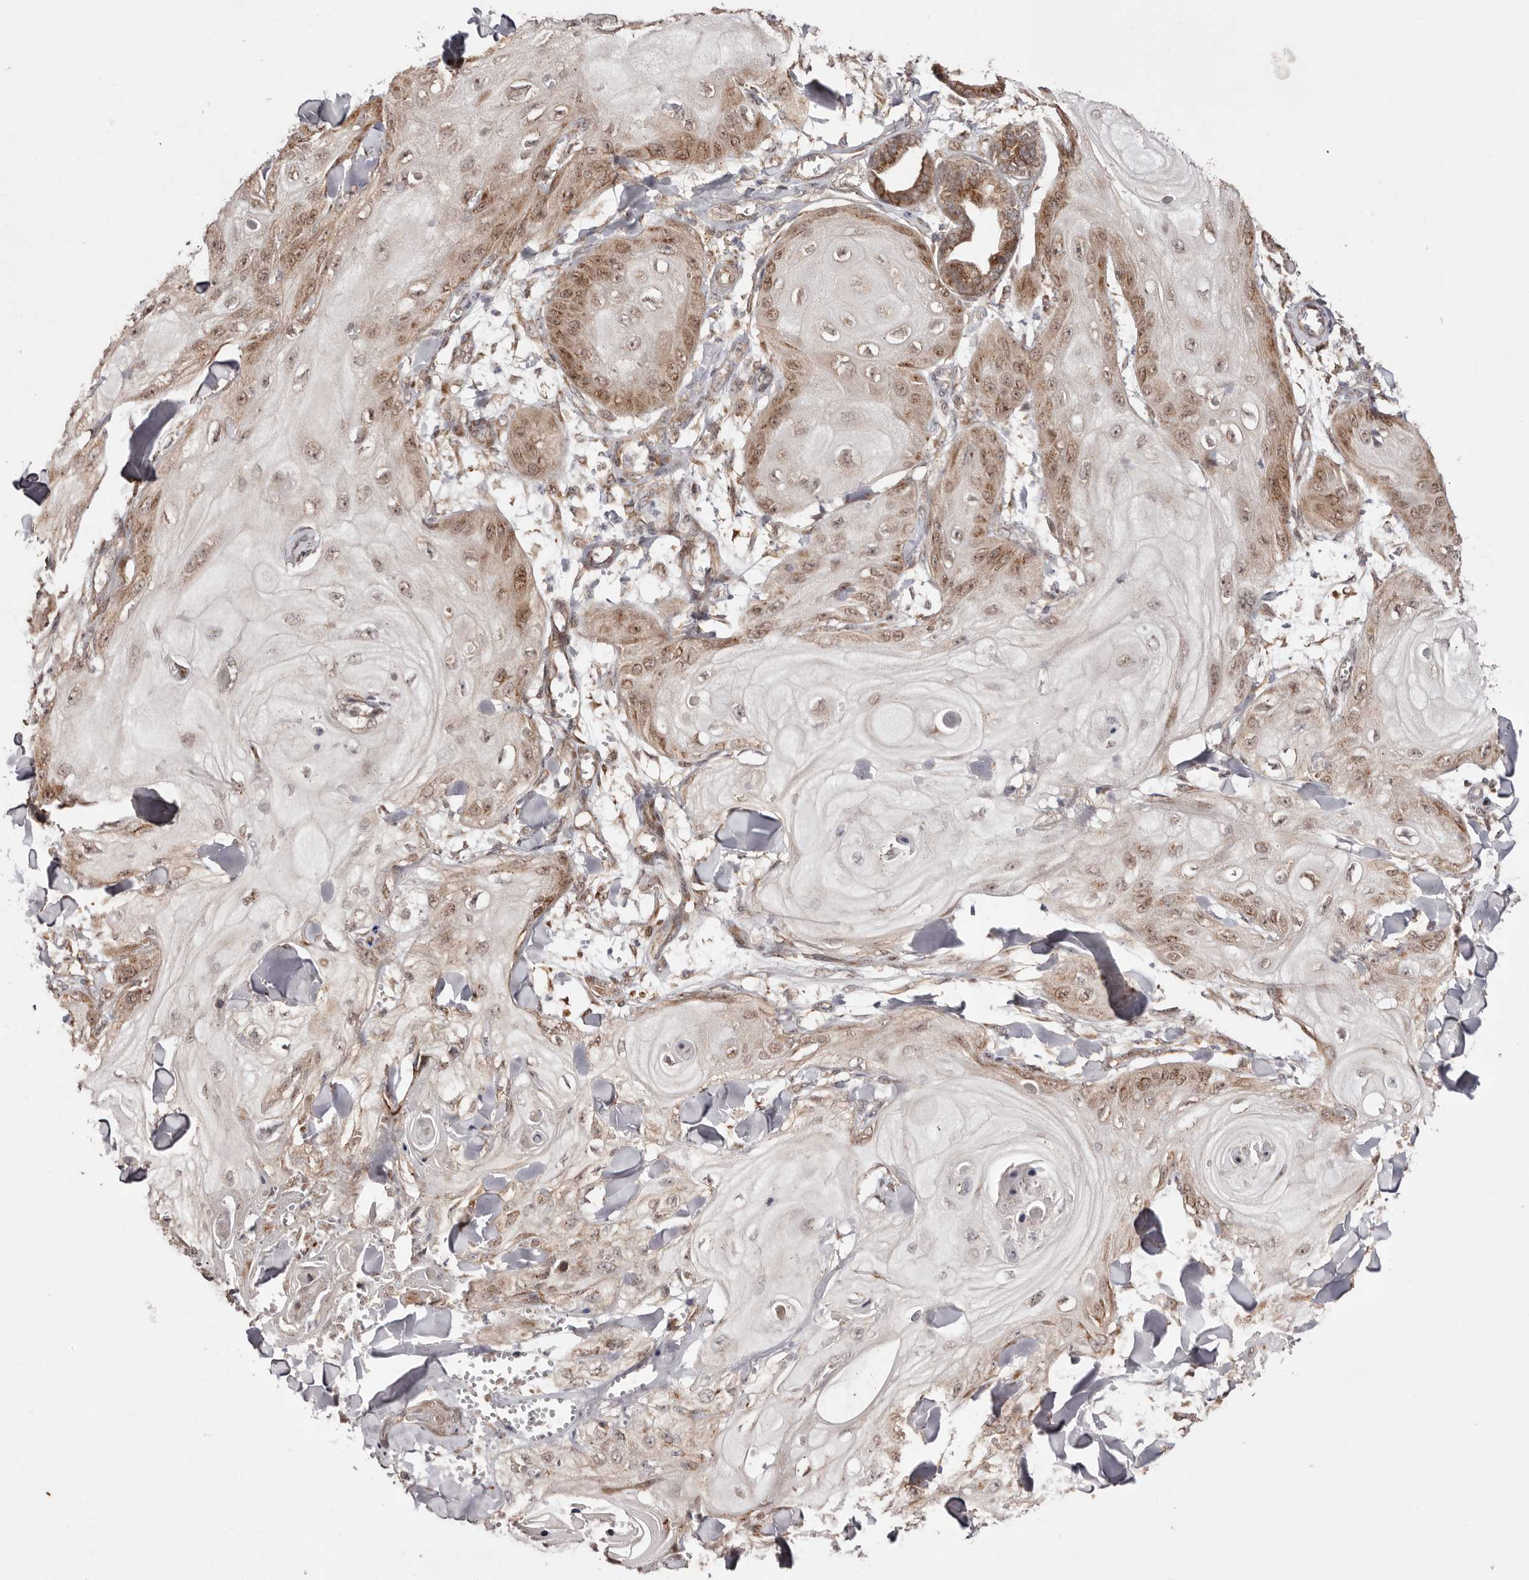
{"staining": {"intensity": "moderate", "quantity": "25%-75%", "location": "cytoplasmic/membranous,nuclear"}, "tissue": "skin cancer", "cell_type": "Tumor cells", "image_type": "cancer", "snomed": [{"axis": "morphology", "description": "Squamous cell carcinoma, NOS"}, {"axis": "topography", "description": "Skin"}], "caption": "Immunohistochemical staining of skin cancer (squamous cell carcinoma) displays medium levels of moderate cytoplasmic/membranous and nuclear protein positivity in approximately 25%-75% of tumor cells.", "gene": "EGR3", "patient": {"sex": "male", "age": 74}}